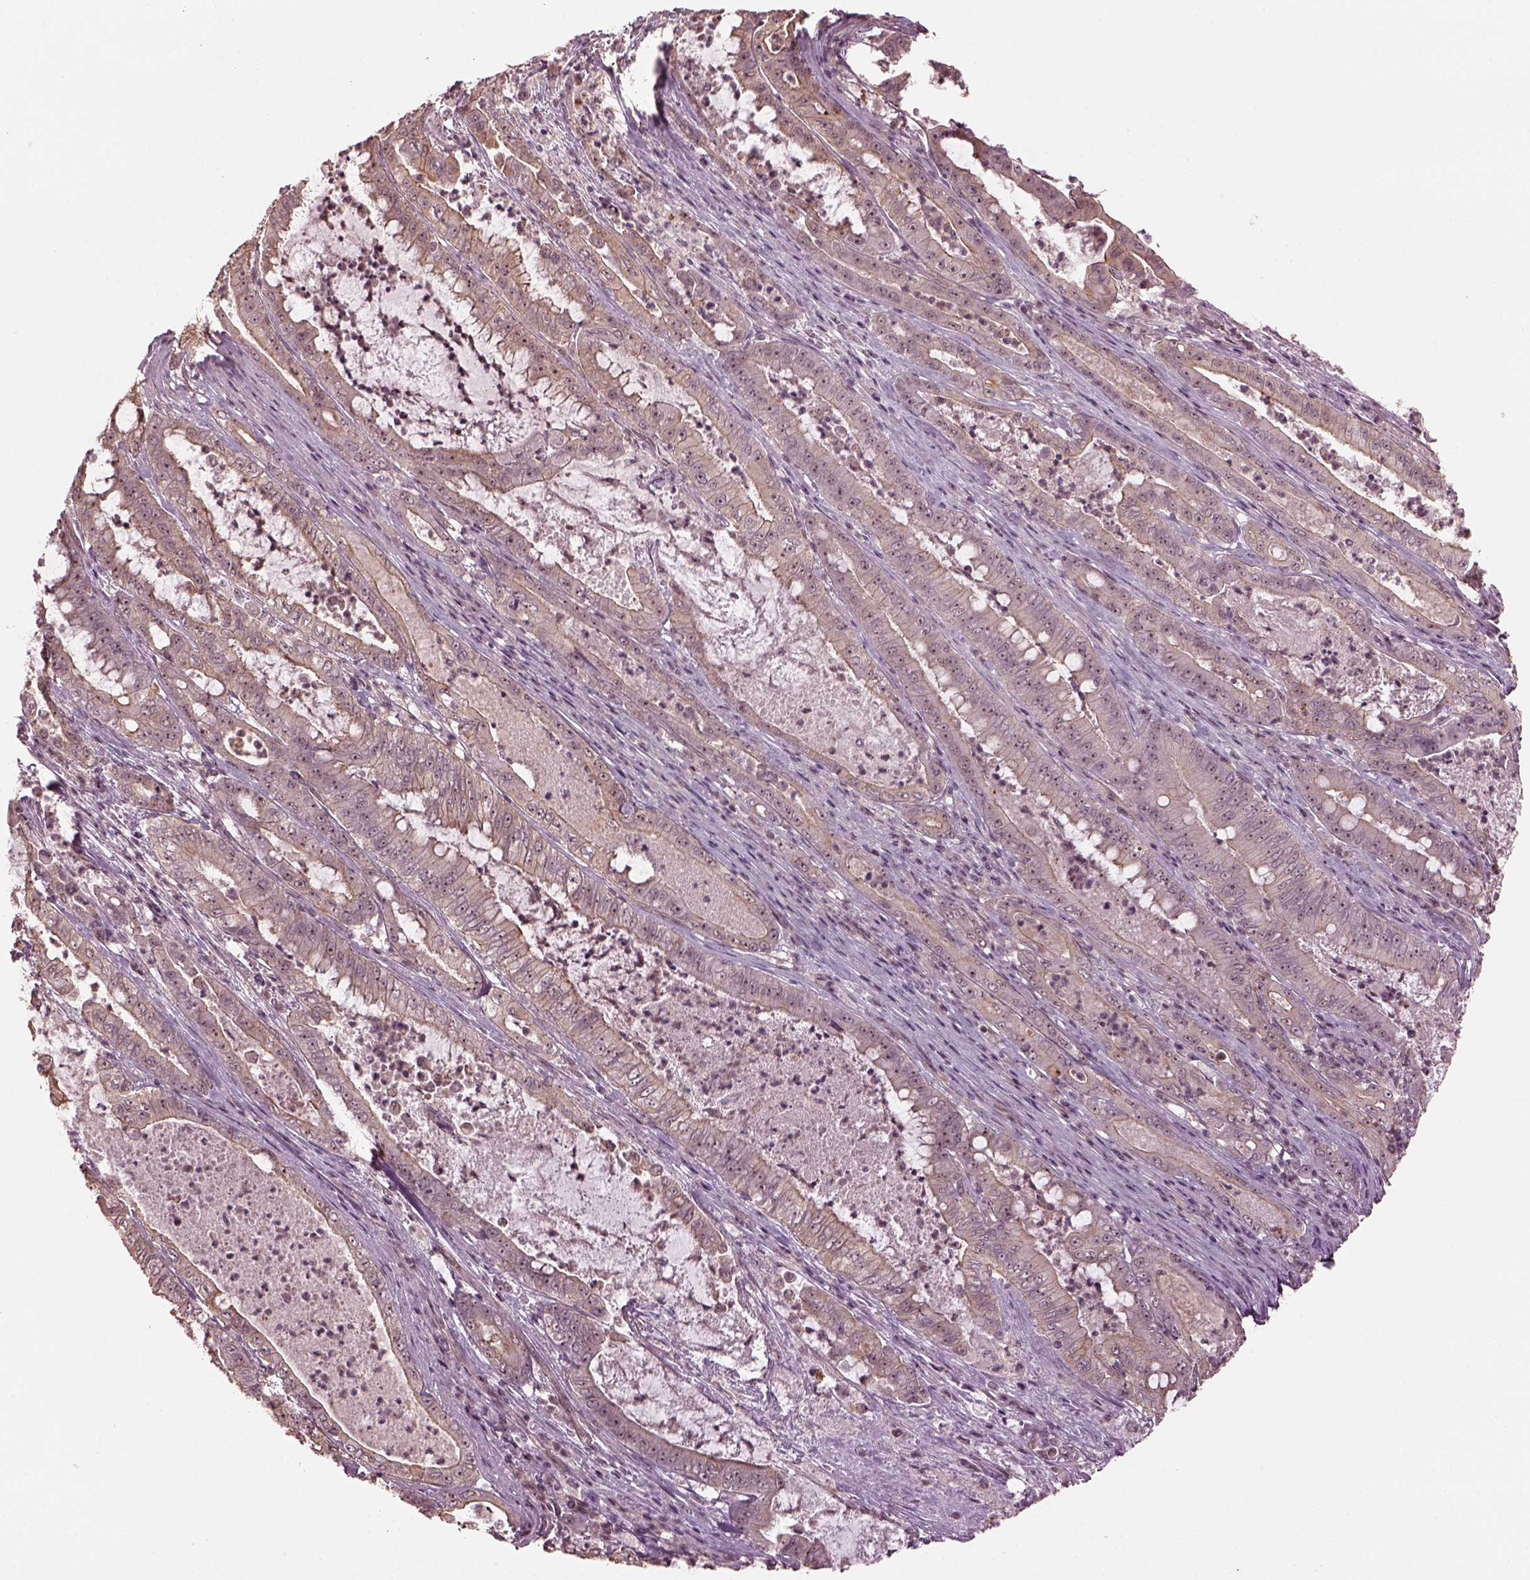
{"staining": {"intensity": "moderate", "quantity": ">75%", "location": "nuclear"}, "tissue": "pancreatic cancer", "cell_type": "Tumor cells", "image_type": "cancer", "snomed": [{"axis": "morphology", "description": "Adenocarcinoma, NOS"}, {"axis": "topography", "description": "Pancreas"}], "caption": "Immunohistochemical staining of pancreatic adenocarcinoma displays moderate nuclear protein expression in about >75% of tumor cells.", "gene": "GNRH1", "patient": {"sex": "male", "age": 71}}